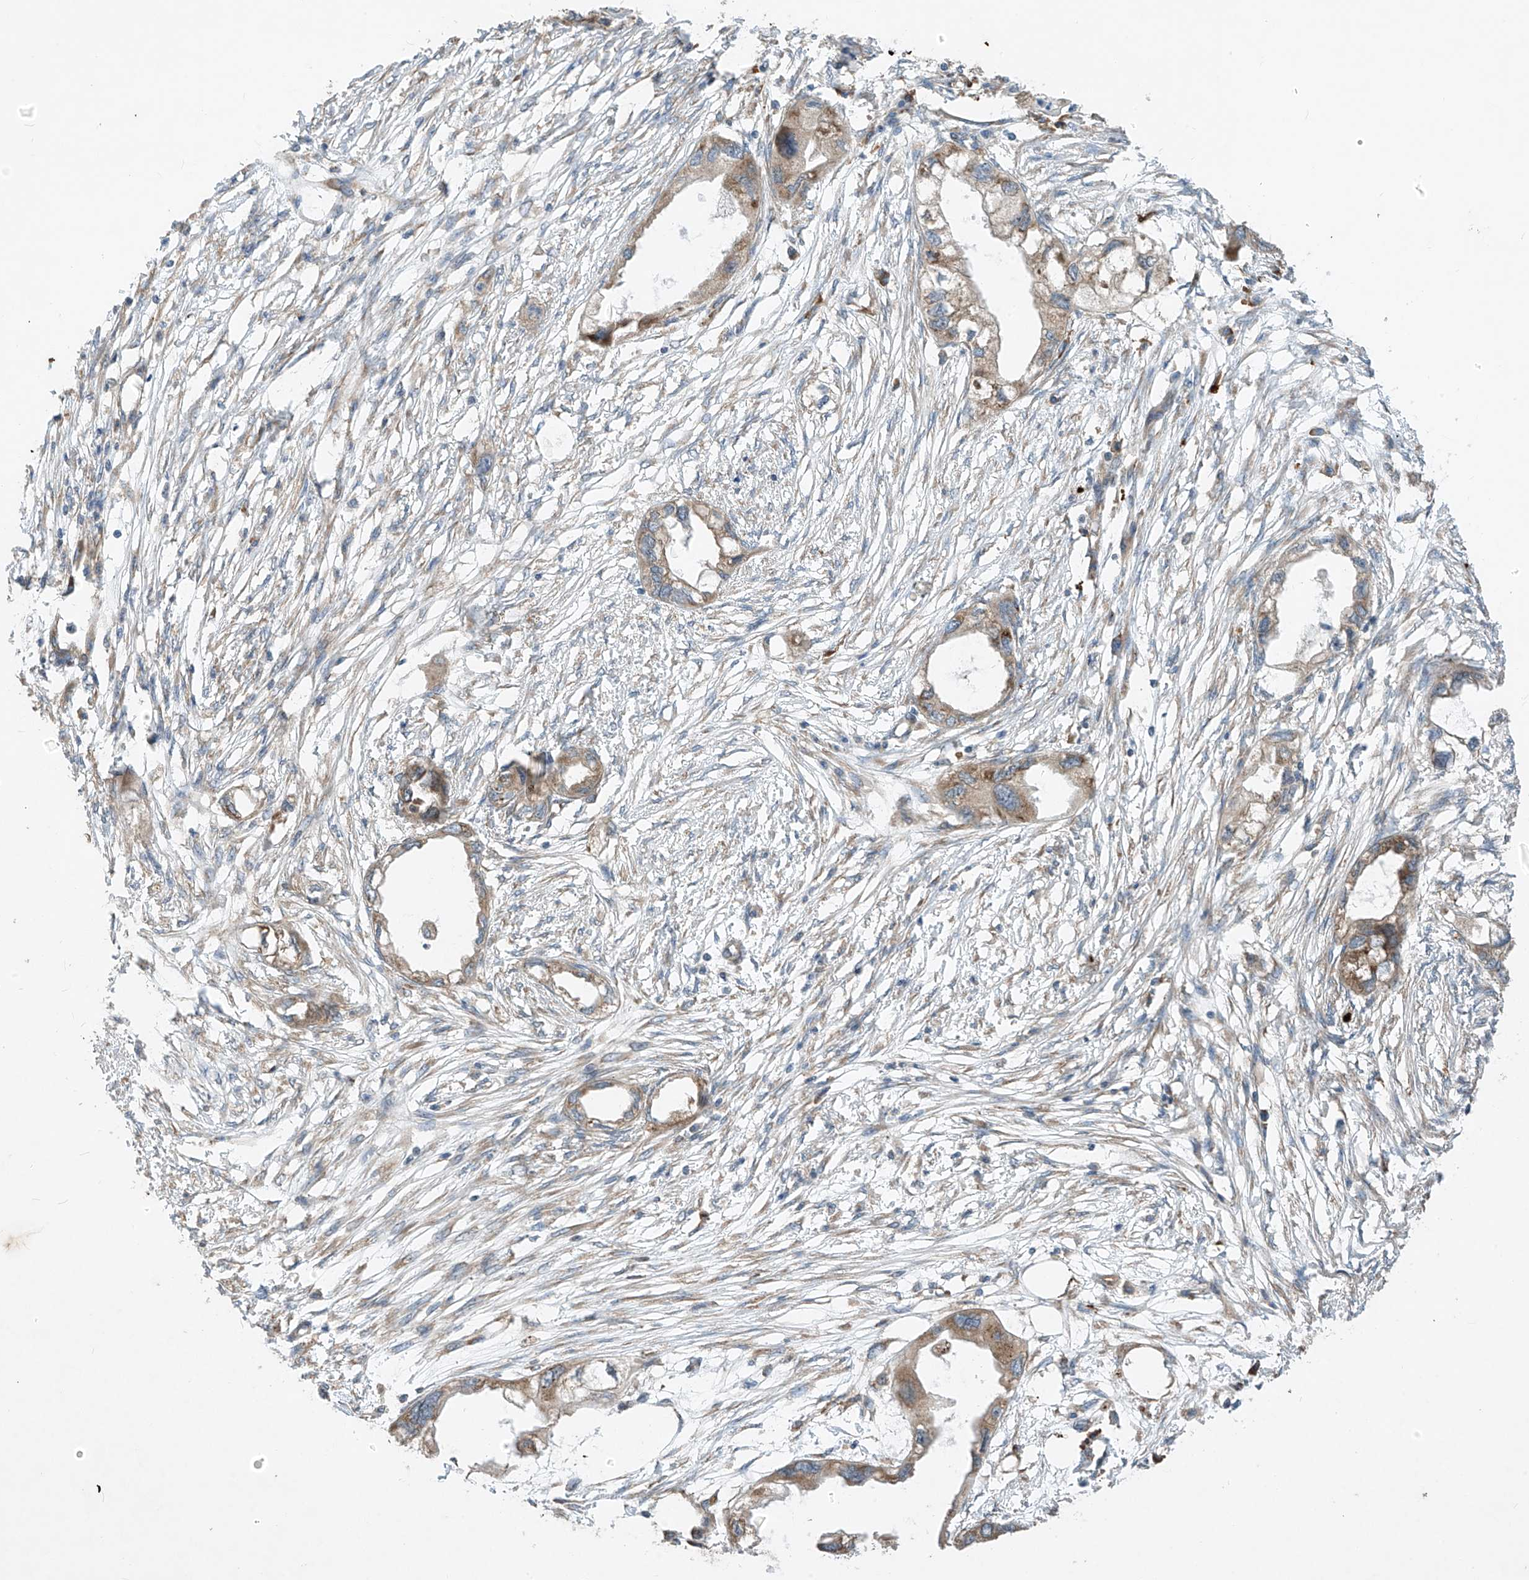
{"staining": {"intensity": "weak", "quantity": ">75%", "location": "cytoplasmic/membranous"}, "tissue": "endometrial cancer", "cell_type": "Tumor cells", "image_type": "cancer", "snomed": [{"axis": "morphology", "description": "Adenocarcinoma, NOS"}, {"axis": "morphology", "description": "Adenocarcinoma, metastatic, NOS"}, {"axis": "topography", "description": "Adipose tissue"}, {"axis": "topography", "description": "Endometrium"}], "caption": "Immunohistochemistry (IHC) of human endometrial cancer (adenocarcinoma) demonstrates low levels of weak cytoplasmic/membranous expression in about >75% of tumor cells. (IHC, brightfield microscopy, high magnification).", "gene": "RPL34", "patient": {"sex": "female", "age": 67}}